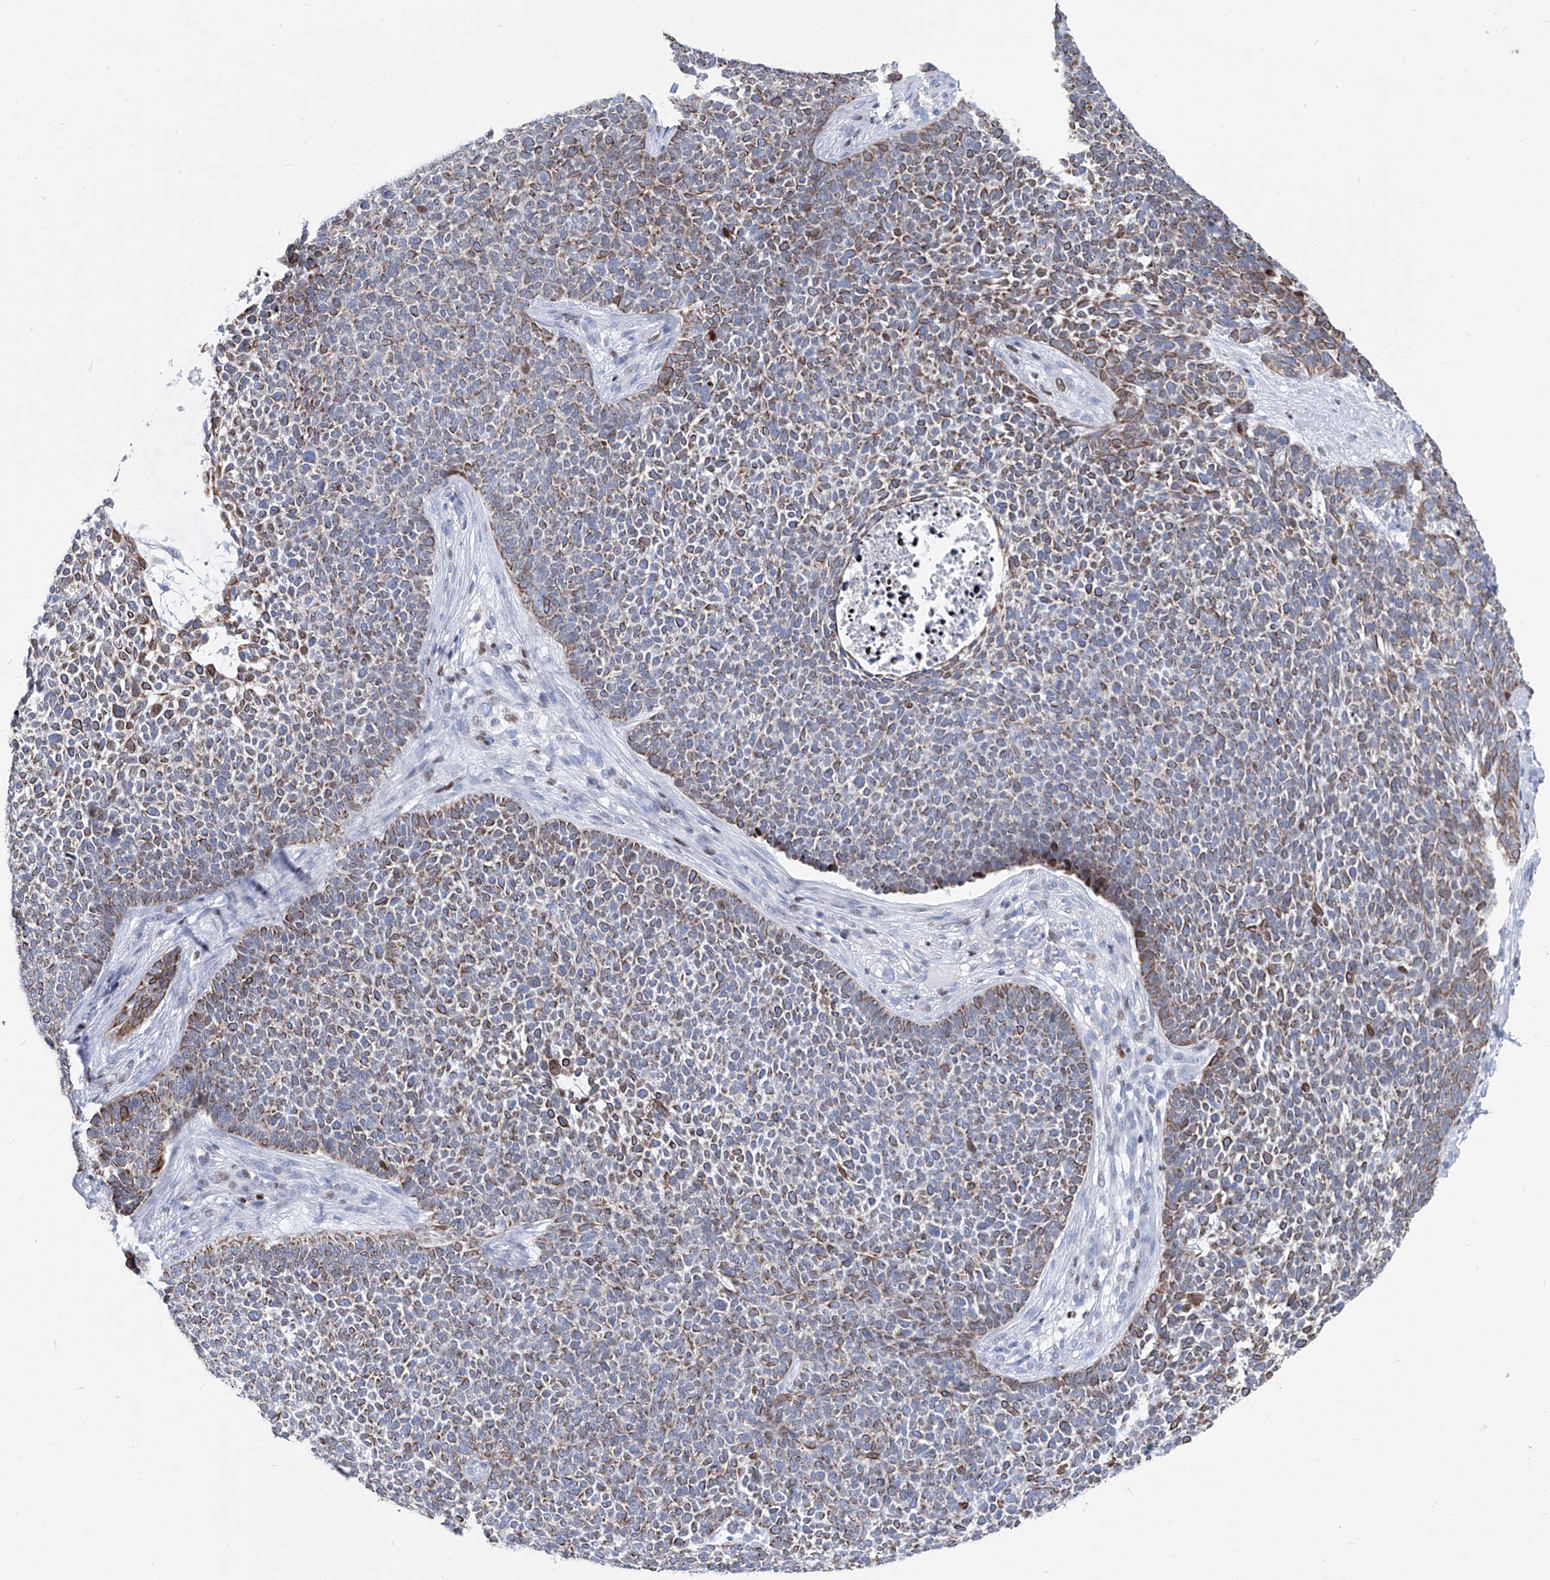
{"staining": {"intensity": "moderate", "quantity": "25%-75%", "location": "cytoplasmic/membranous"}, "tissue": "skin cancer", "cell_type": "Tumor cells", "image_type": "cancer", "snomed": [{"axis": "morphology", "description": "Basal cell carcinoma"}, {"axis": "topography", "description": "Skin"}], "caption": "Tumor cells reveal moderate cytoplasmic/membranous expression in approximately 25%-75% of cells in basal cell carcinoma (skin).", "gene": "FRS3", "patient": {"sex": "female", "age": 84}}